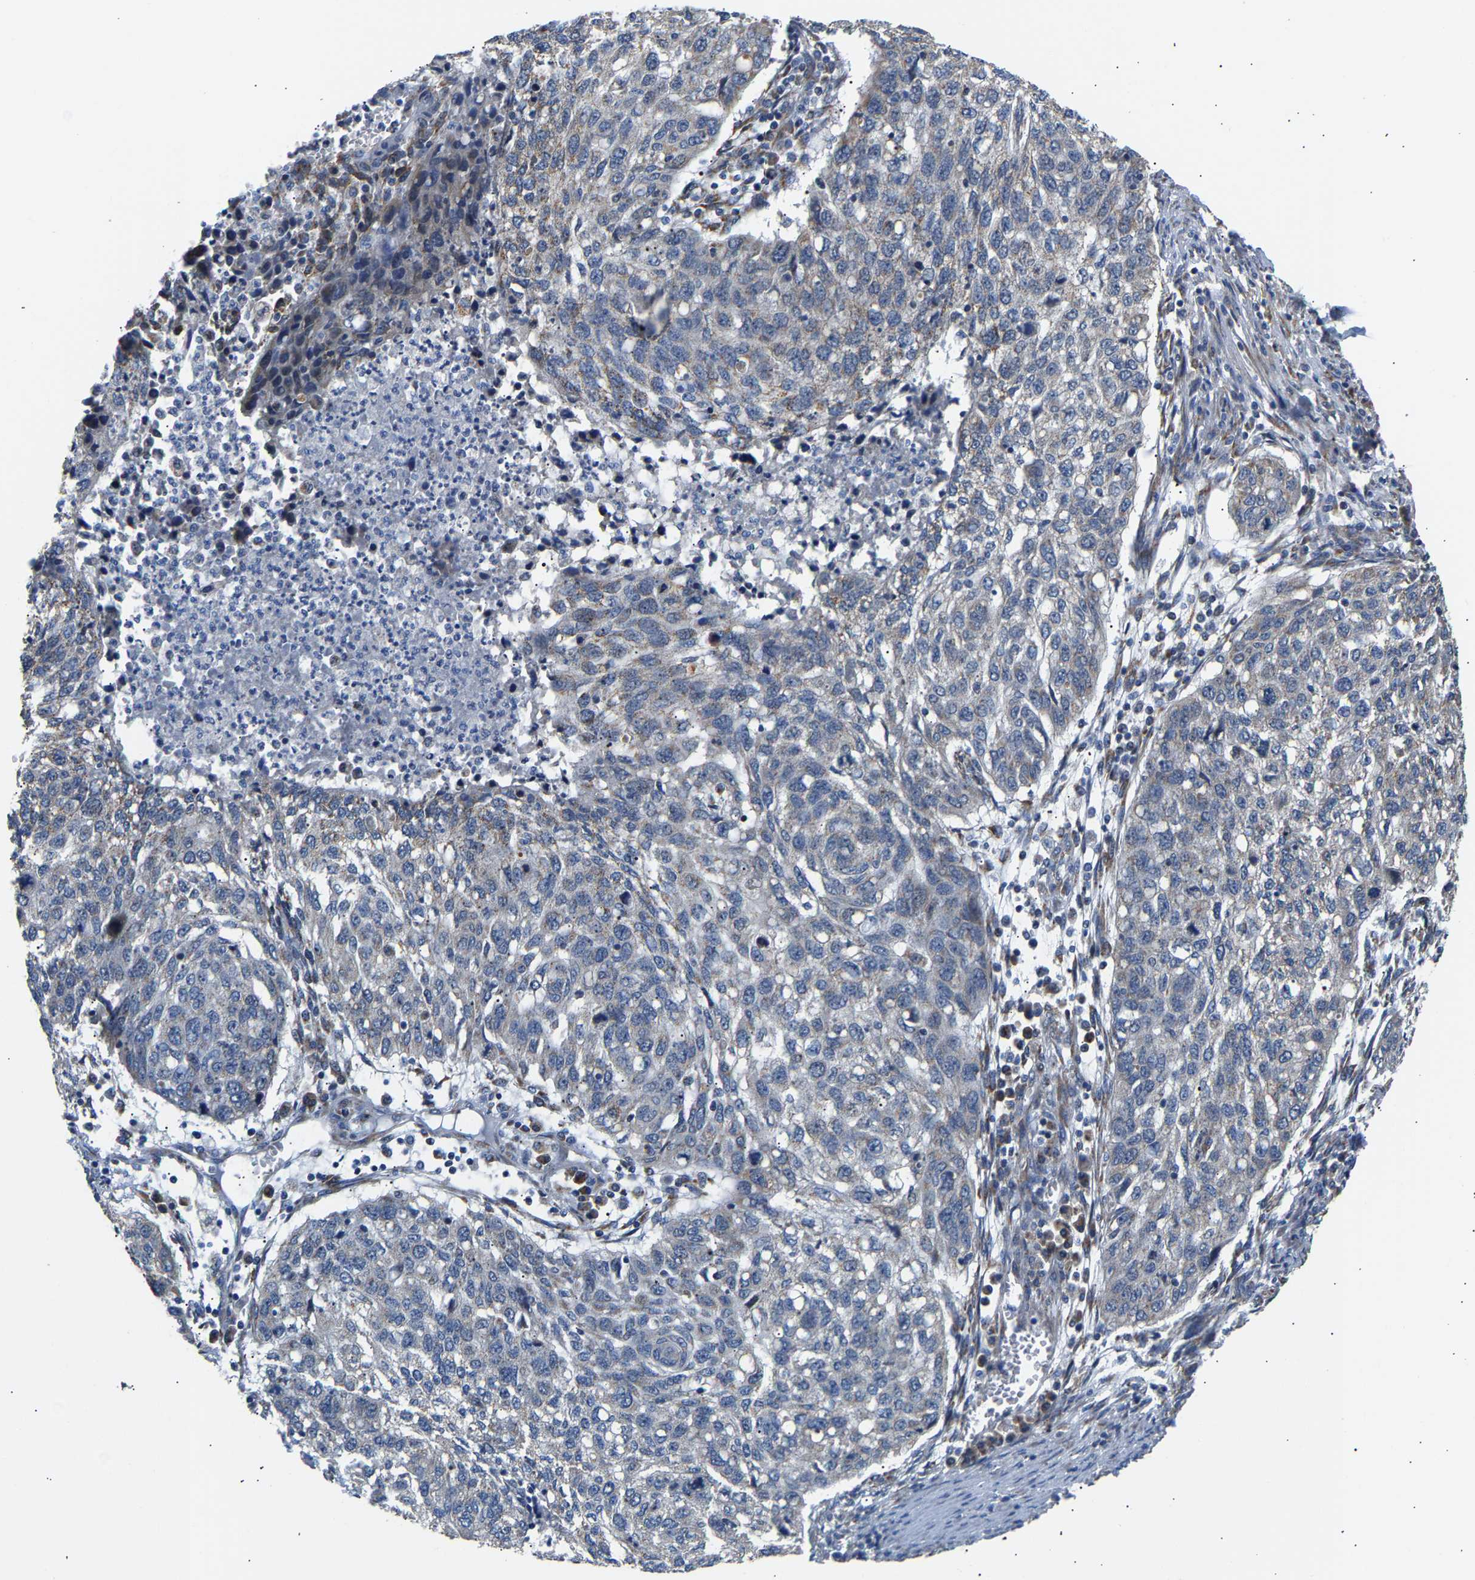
{"staining": {"intensity": "negative", "quantity": "none", "location": "none"}, "tissue": "lung cancer", "cell_type": "Tumor cells", "image_type": "cancer", "snomed": [{"axis": "morphology", "description": "Squamous cell carcinoma, NOS"}, {"axis": "topography", "description": "Lung"}], "caption": "Immunohistochemistry image of neoplastic tissue: human lung squamous cell carcinoma stained with DAB (3,3'-diaminobenzidine) exhibits no significant protein staining in tumor cells.", "gene": "TMEM168", "patient": {"sex": "female", "age": 63}}